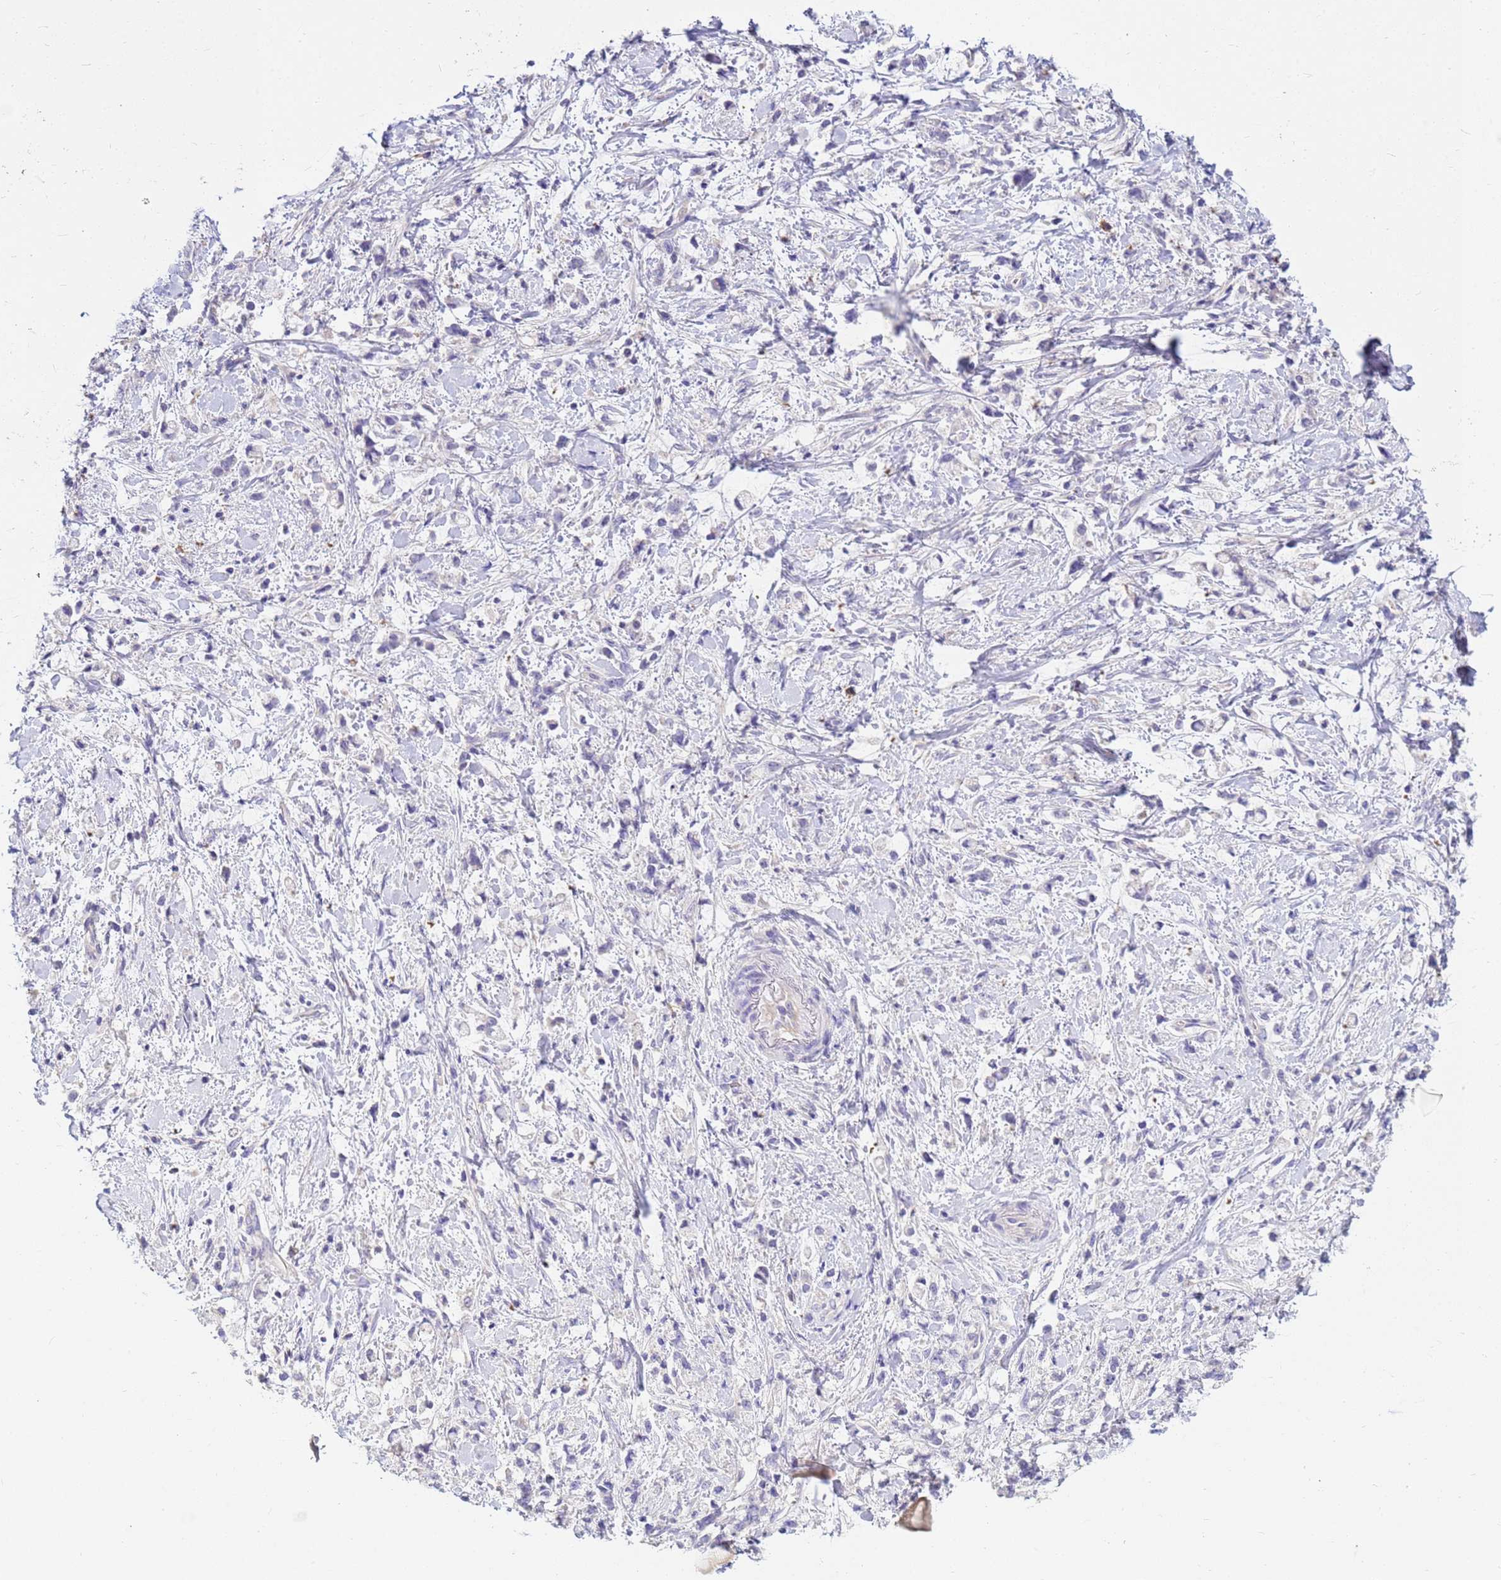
{"staining": {"intensity": "negative", "quantity": "none", "location": "none"}, "tissue": "stomach cancer", "cell_type": "Tumor cells", "image_type": "cancer", "snomed": [{"axis": "morphology", "description": "Adenocarcinoma, NOS"}, {"axis": "topography", "description": "Stomach"}], "caption": "Immunohistochemistry of stomach adenocarcinoma shows no positivity in tumor cells.", "gene": "DPRX", "patient": {"sex": "female", "age": 60}}